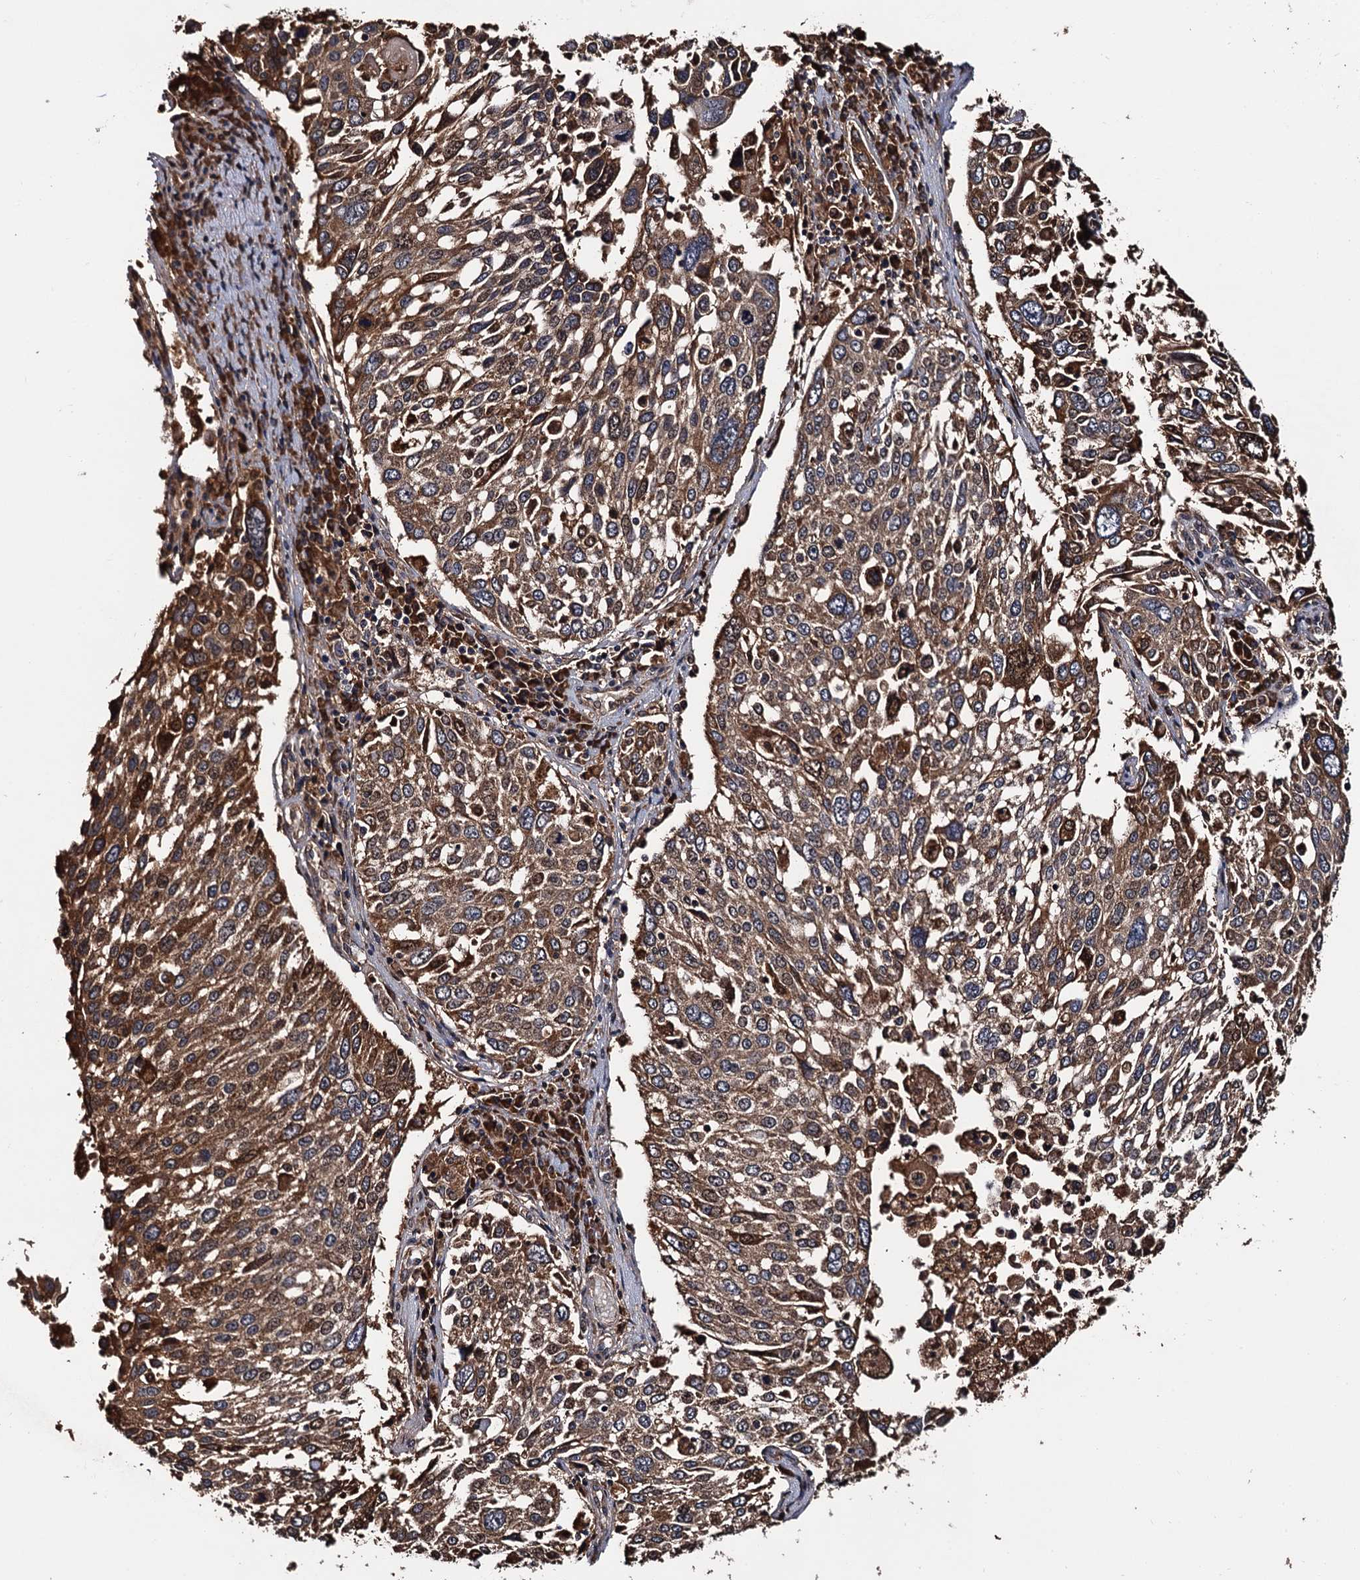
{"staining": {"intensity": "moderate", "quantity": ">75%", "location": "cytoplasmic/membranous"}, "tissue": "lung cancer", "cell_type": "Tumor cells", "image_type": "cancer", "snomed": [{"axis": "morphology", "description": "Squamous cell carcinoma, NOS"}, {"axis": "topography", "description": "Lung"}], "caption": "Immunohistochemical staining of lung cancer reveals medium levels of moderate cytoplasmic/membranous staining in about >75% of tumor cells.", "gene": "RGS11", "patient": {"sex": "male", "age": 65}}